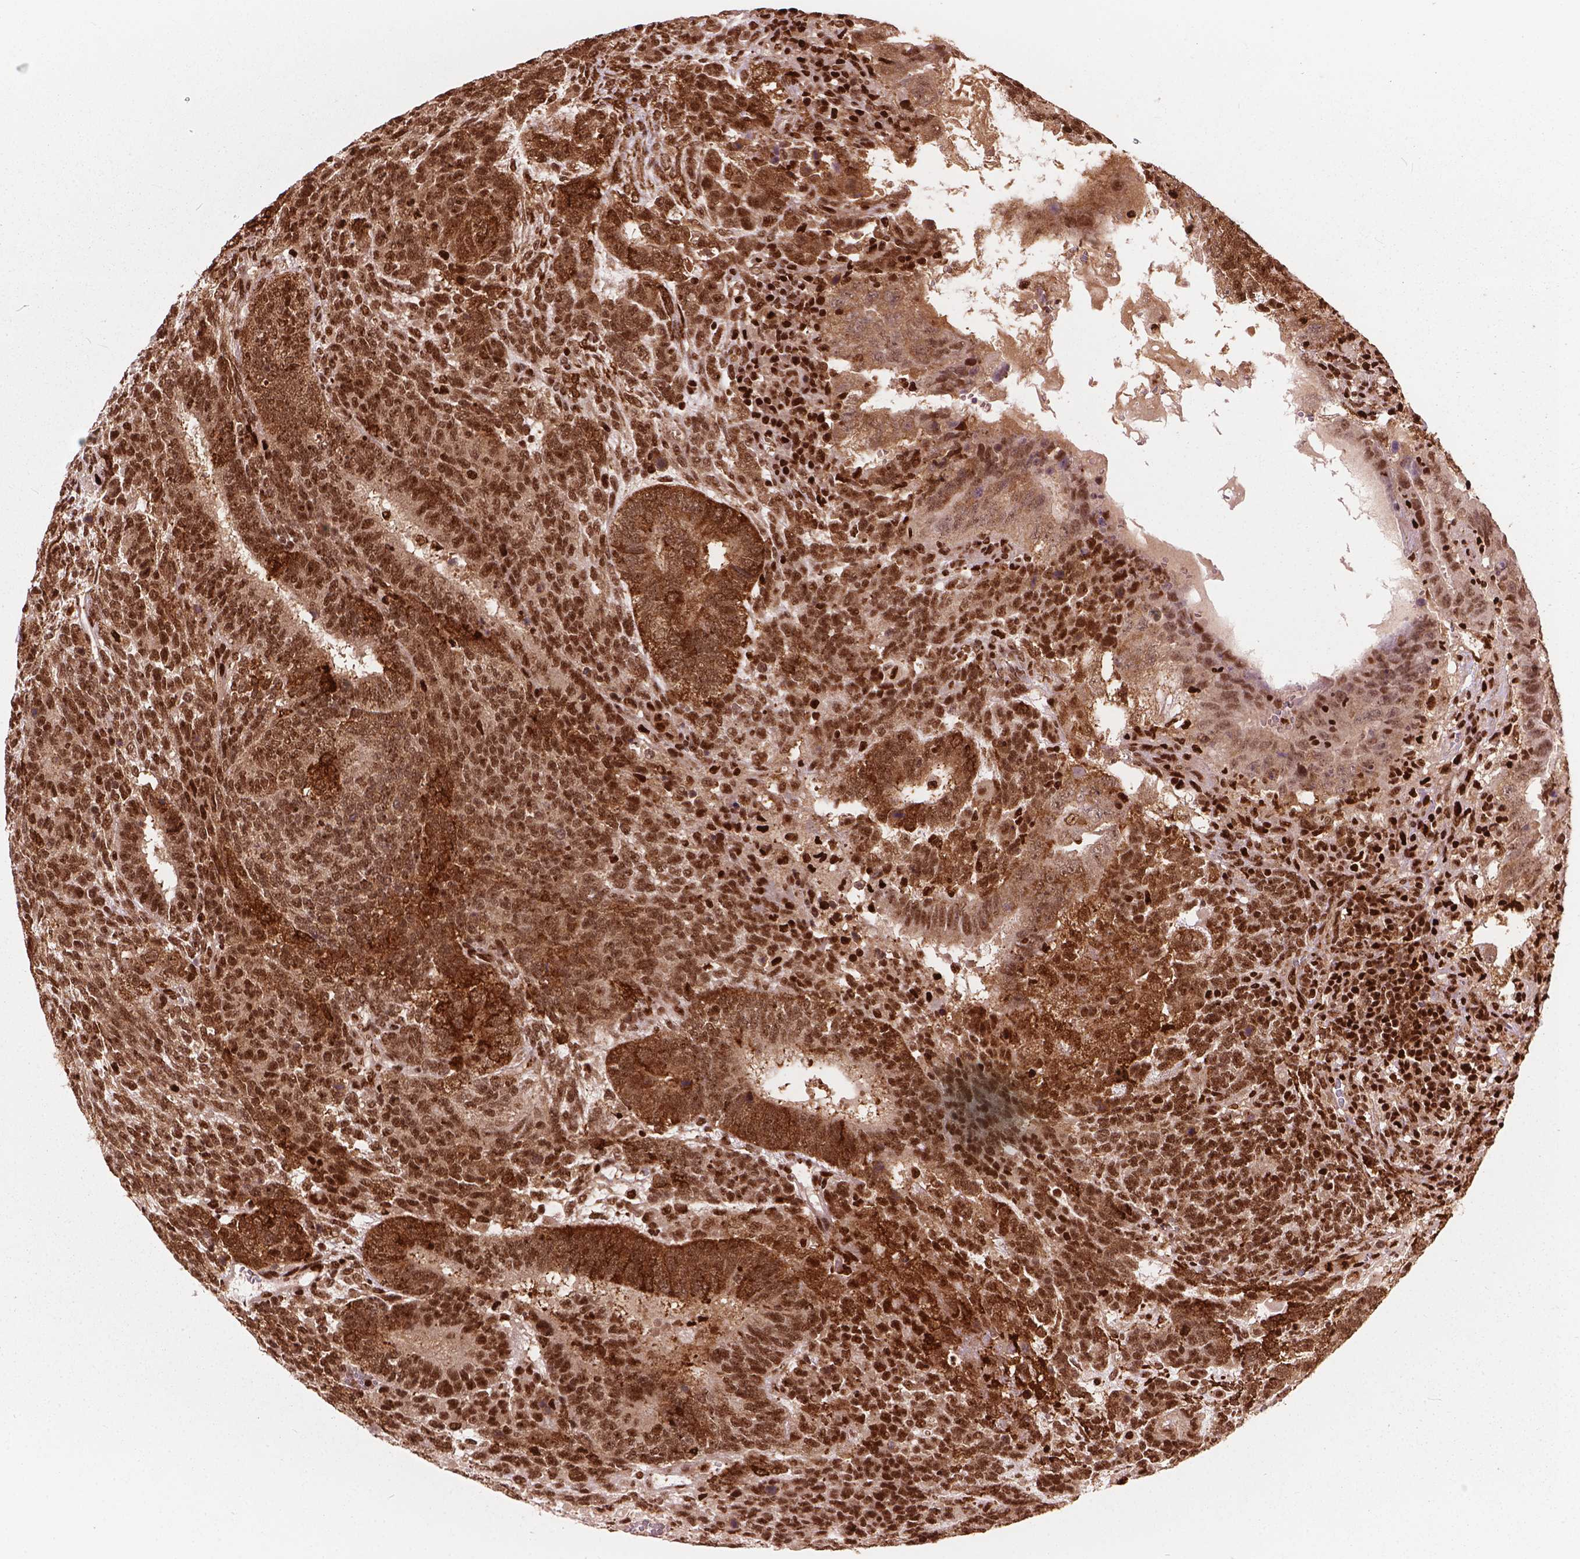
{"staining": {"intensity": "moderate", "quantity": ">75%", "location": "cytoplasmic/membranous,nuclear"}, "tissue": "testis cancer", "cell_type": "Tumor cells", "image_type": "cancer", "snomed": [{"axis": "morphology", "description": "Normal tissue, NOS"}, {"axis": "morphology", "description": "Carcinoma, Embryonal, NOS"}, {"axis": "topography", "description": "Testis"}, {"axis": "topography", "description": "Epididymis"}], "caption": "Human embryonal carcinoma (testis) stained for a protein (brown) exhibits moderate cytoplasmic/membranous and nuclear positive positivity in approximately >75% of tumor cells.", "gene": "ANP32B", "patient": {"sex": "male", "age": 23}}